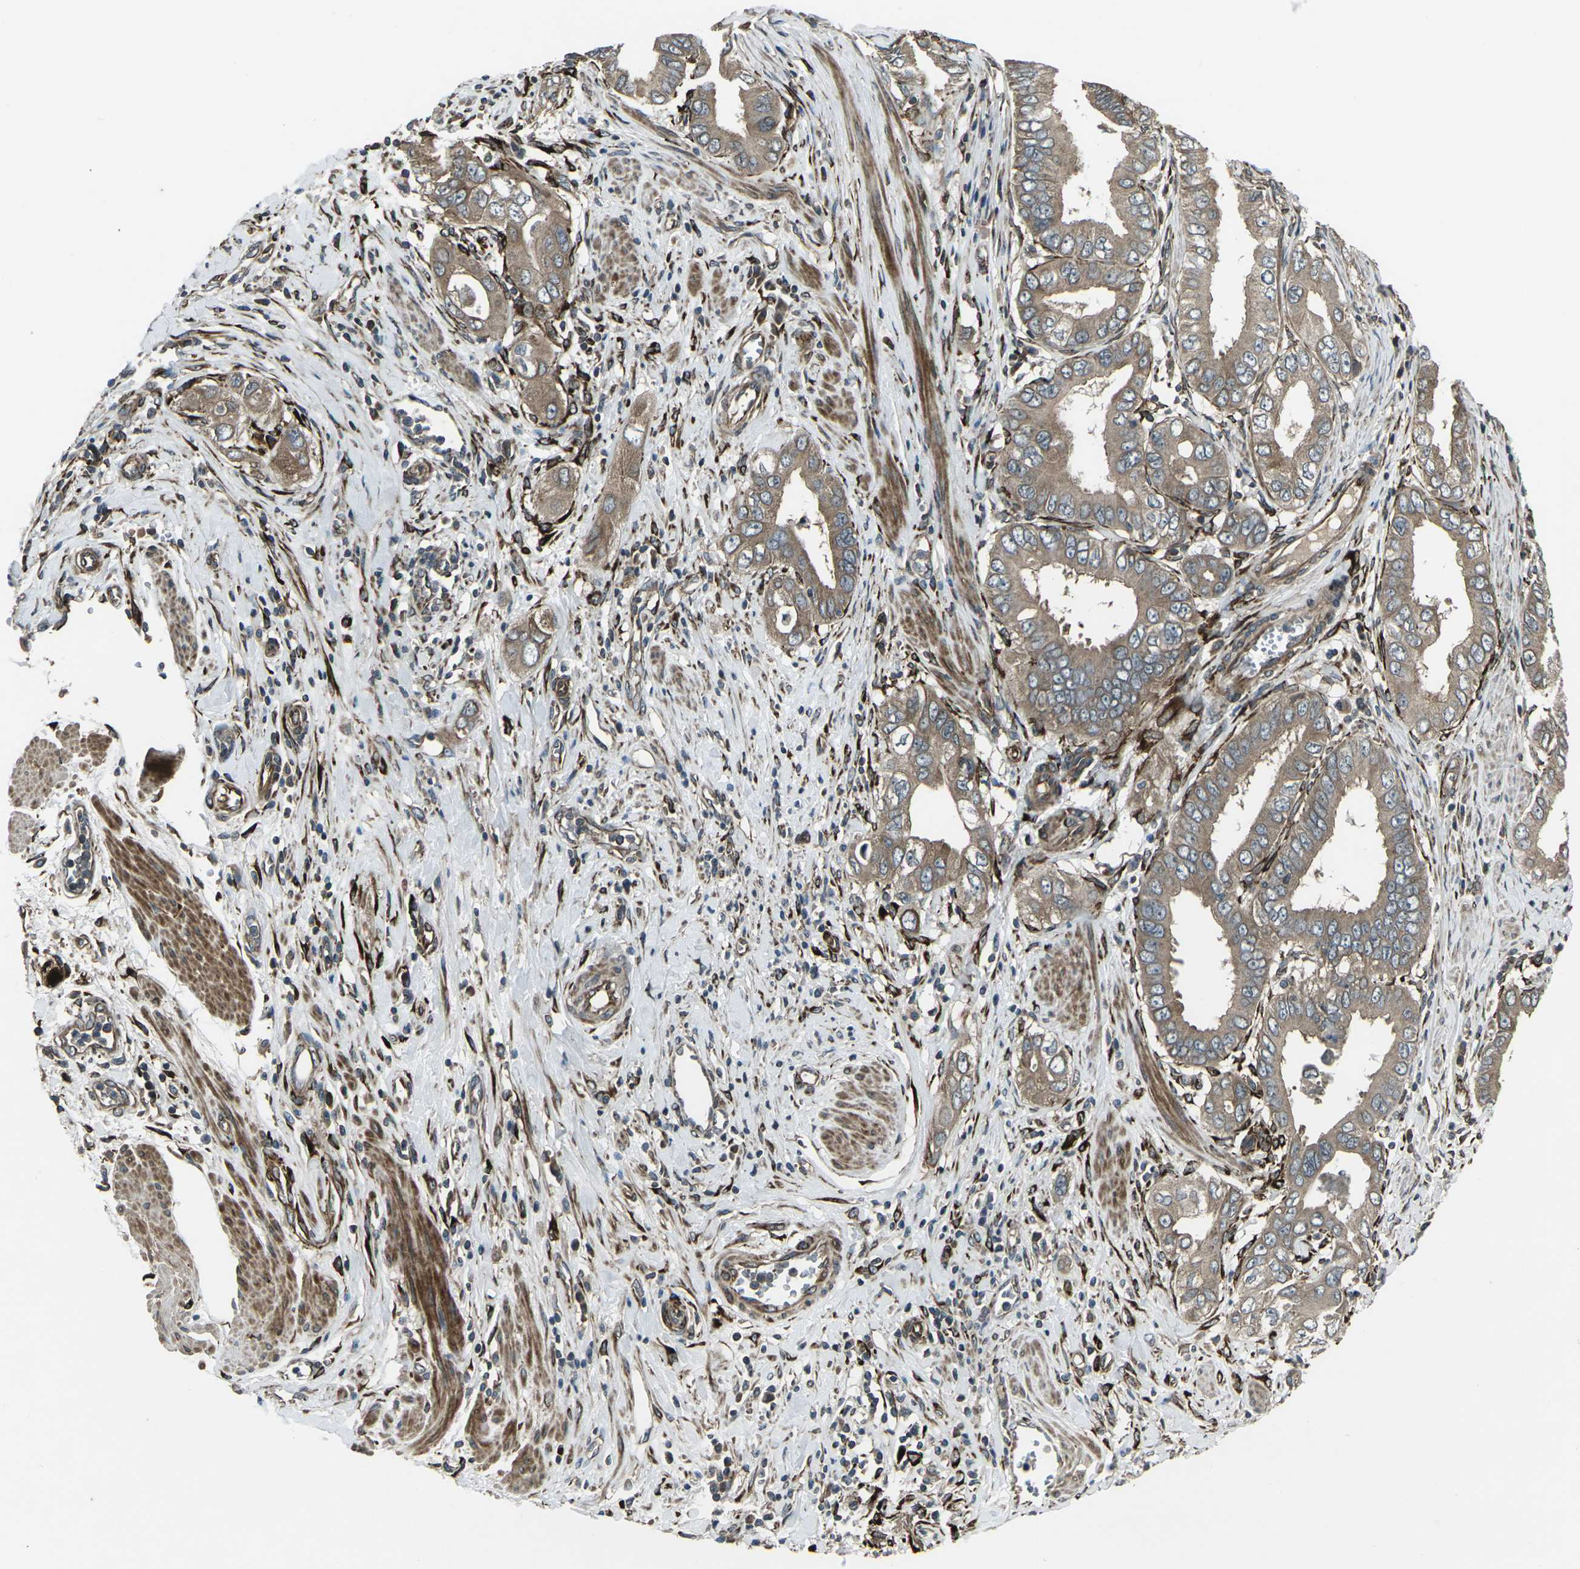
{"staining": {"intensity": "moderate", "quantity": ">75%", "location": "cytoplasmic/membranous"}, "tissue": "pancreatic cancer", "cell_type": "Tumor cells", "image_type": "cancer", "snomed": [{"axis": "morphology", "description": "Normal tissue, NOS"}, {"axis": "topography", "description": "Lymph node"}], "caption": "The photomicrograph reveals immunohistochemical staining of pancreatic cancer. There is moderate cytoplasmic/membranous staining is present in about >75% of tumor cells. The staining was performed using DAB (3,3'-diaminobenzidine), with brown indicating positive protein expression. Nuclei are stained blue with hematoxylin.", "gene": "LSMEM1", "patient": {"sex": "male", "age": 50}}